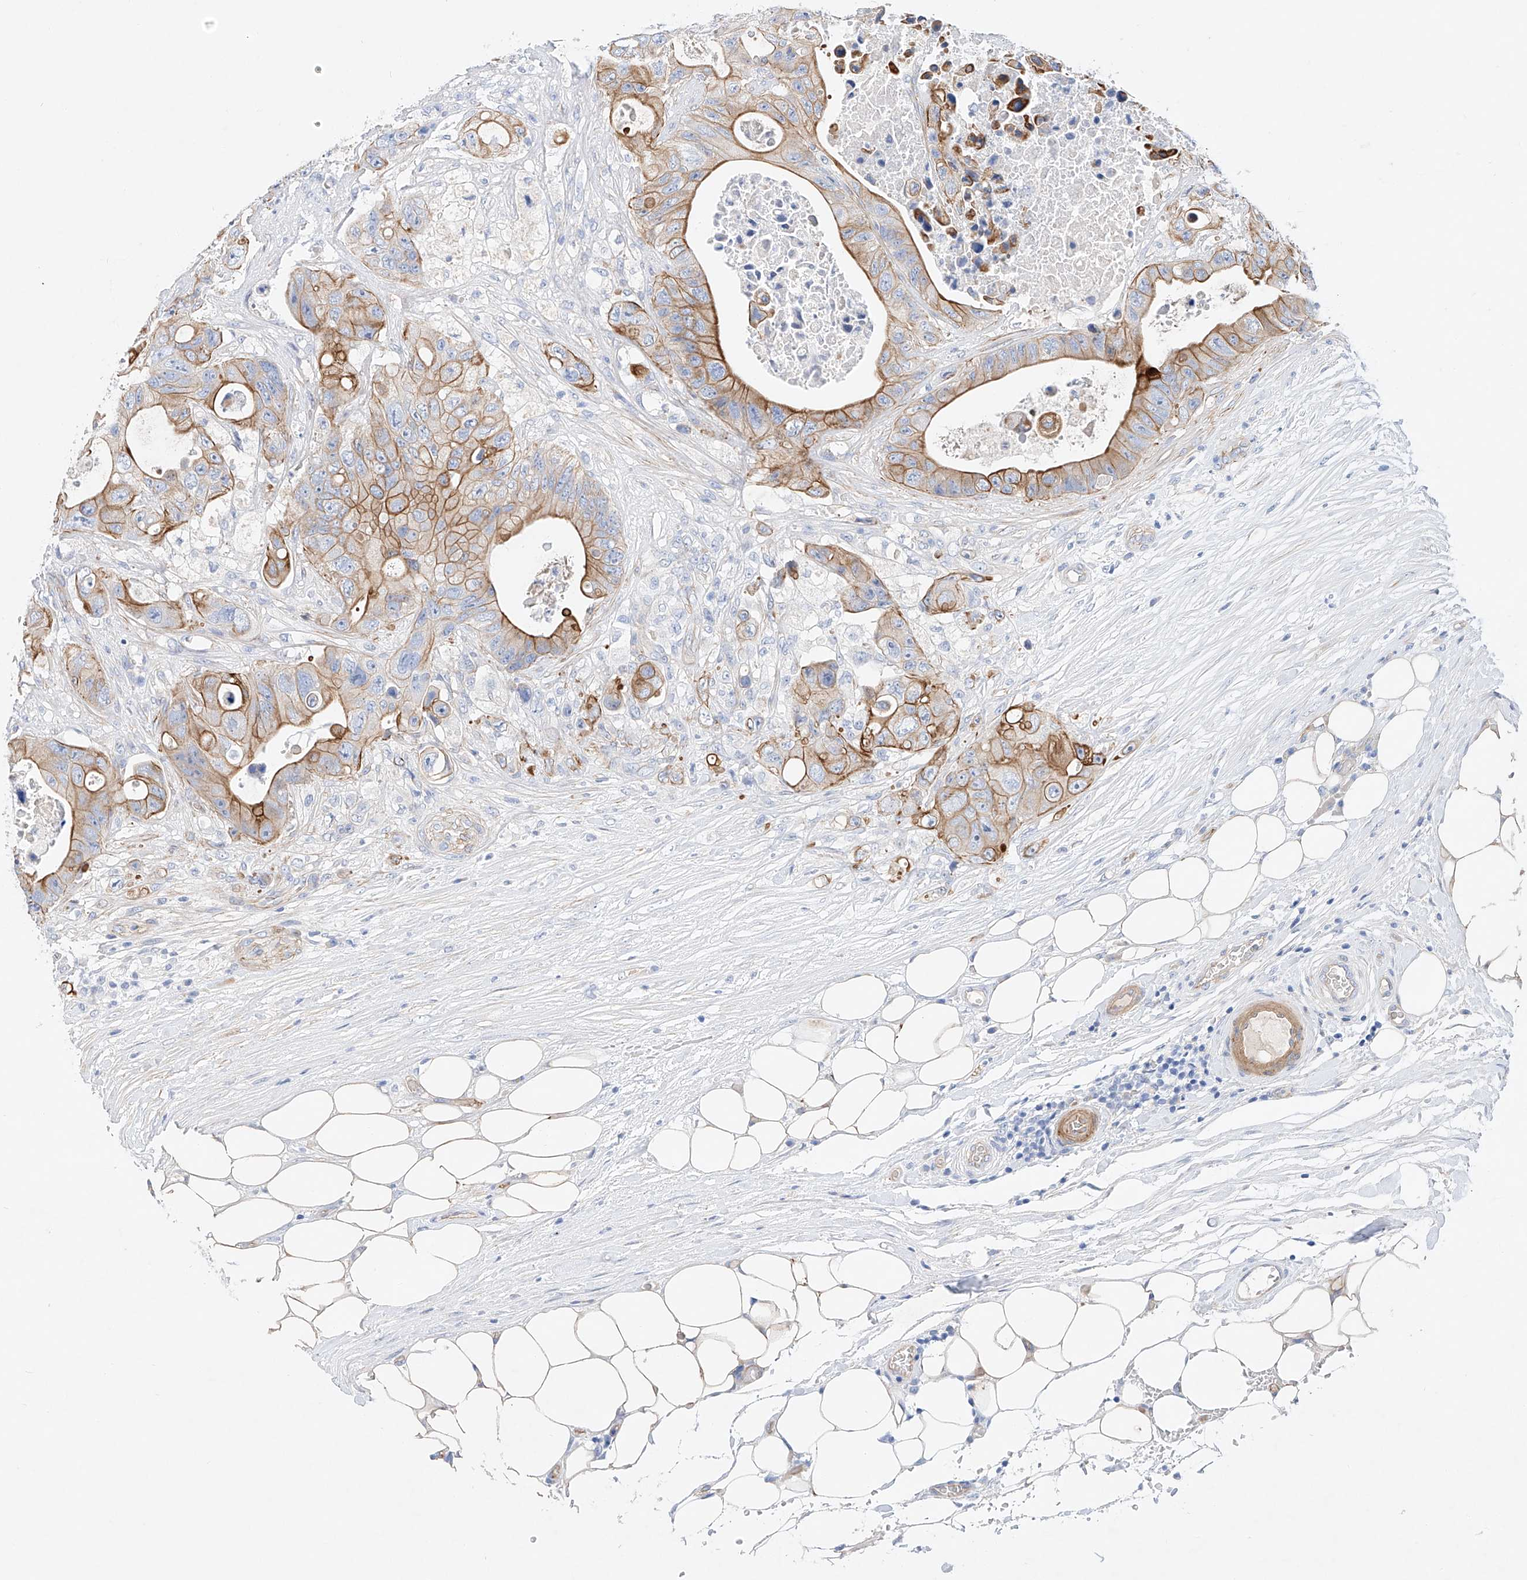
{"staining": {"intensity": "moderate", "quantity": "25%-75%", "location": "cytoplasmic/membranous"}, "tissue": "colorectal cancer", "cell_type": "Tumor cells", "image_type": "cancer", "snomed": [{"axis": "morphology", "description": "Adenocarcinoma, NOS"}, {"axis": "topography", "description": "Colon"}], "caption": "Moderate cytoplasmic/membranous expression is identified in approximately 25%-75% of tumor cells in colorectal adenocarcinoma. (brown staining indicates protein expression, while blue staining denotes nuclei).", "gene": "SBSPON", "patient": {"sex": "female", "age": 46}}